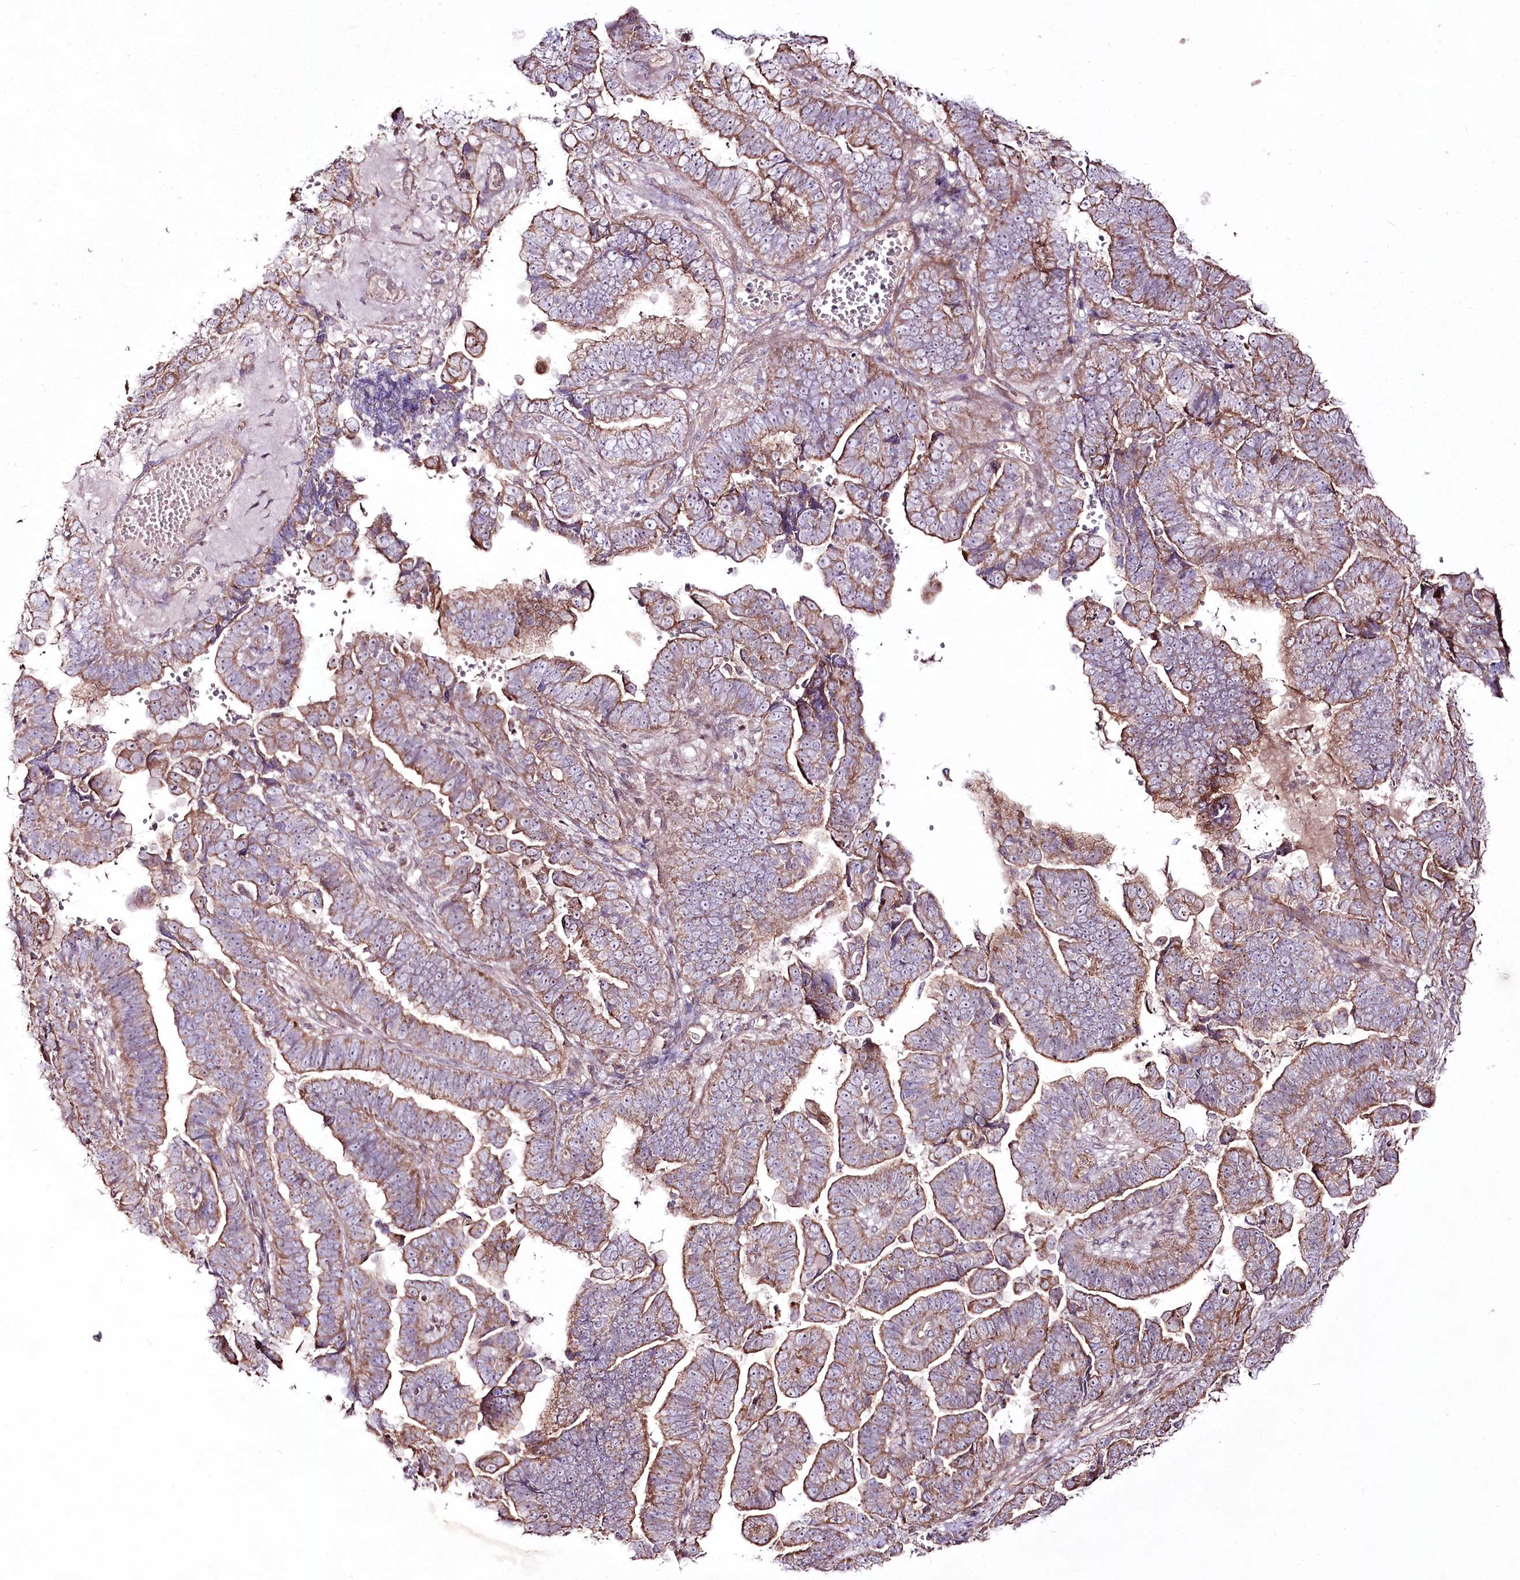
{"staining": {"intensity": "moderate", "quantity": ">75%", "location": "cytoplasmic/membranous"}, "tissue": "endometrial cancer", "cell_type": "Tumor cells", "image_type": "cancer", "snomed": [{"axis": "morphology", "description": "Adenocarcinoma, NOS"}, {"axis": "topography", "description": "Endometrium"}], "caption": "A brown stain highlights moderate cytoplasmic/membranous positivity of a protein in human adenocarcinoma (endometrial) tumor cells.", "gene": "REXO2", "patient": {"sex": "female", "age": 75}}